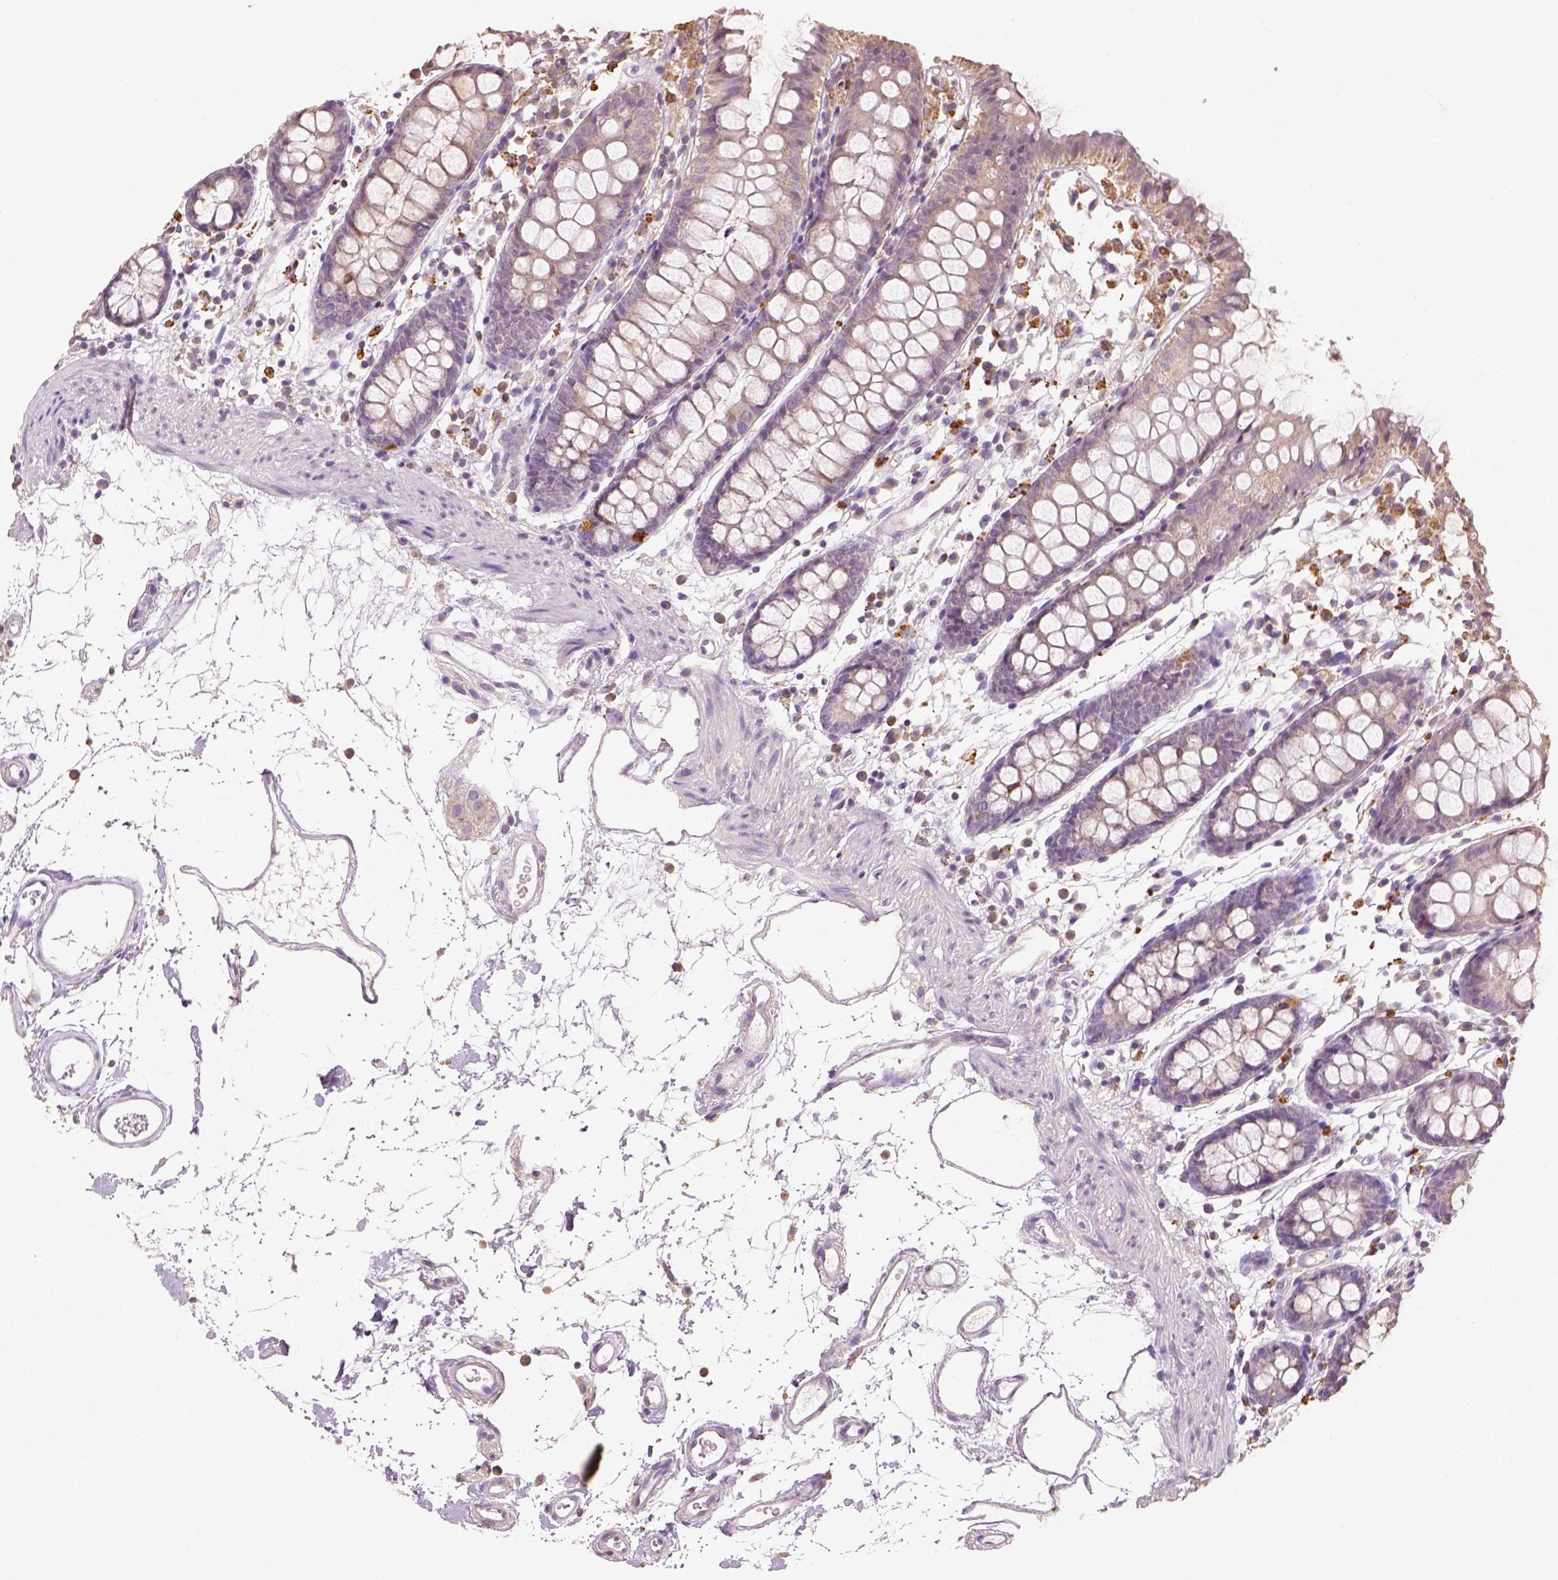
{"staining": {"intensity": "negative", "quantity": "none", "location": "none"}, "tissue": "colon", "cell_type": "Endothelial cells", "image_type": "normal", "snomed": [{"axis": "morphology", "description": "Normal tissue, NOS"}, {"axis": "topography", "description": "Colon"}], "caption": "Endothelial cells show no significant protein staining in unremarkable colon. Brightfield microscopy of IHC stained with DAB (brown) and hematoxylin (blue), captured at high magnification.", "gene": "AP2B1", "patient": {"sex": "female", "age": 84}}